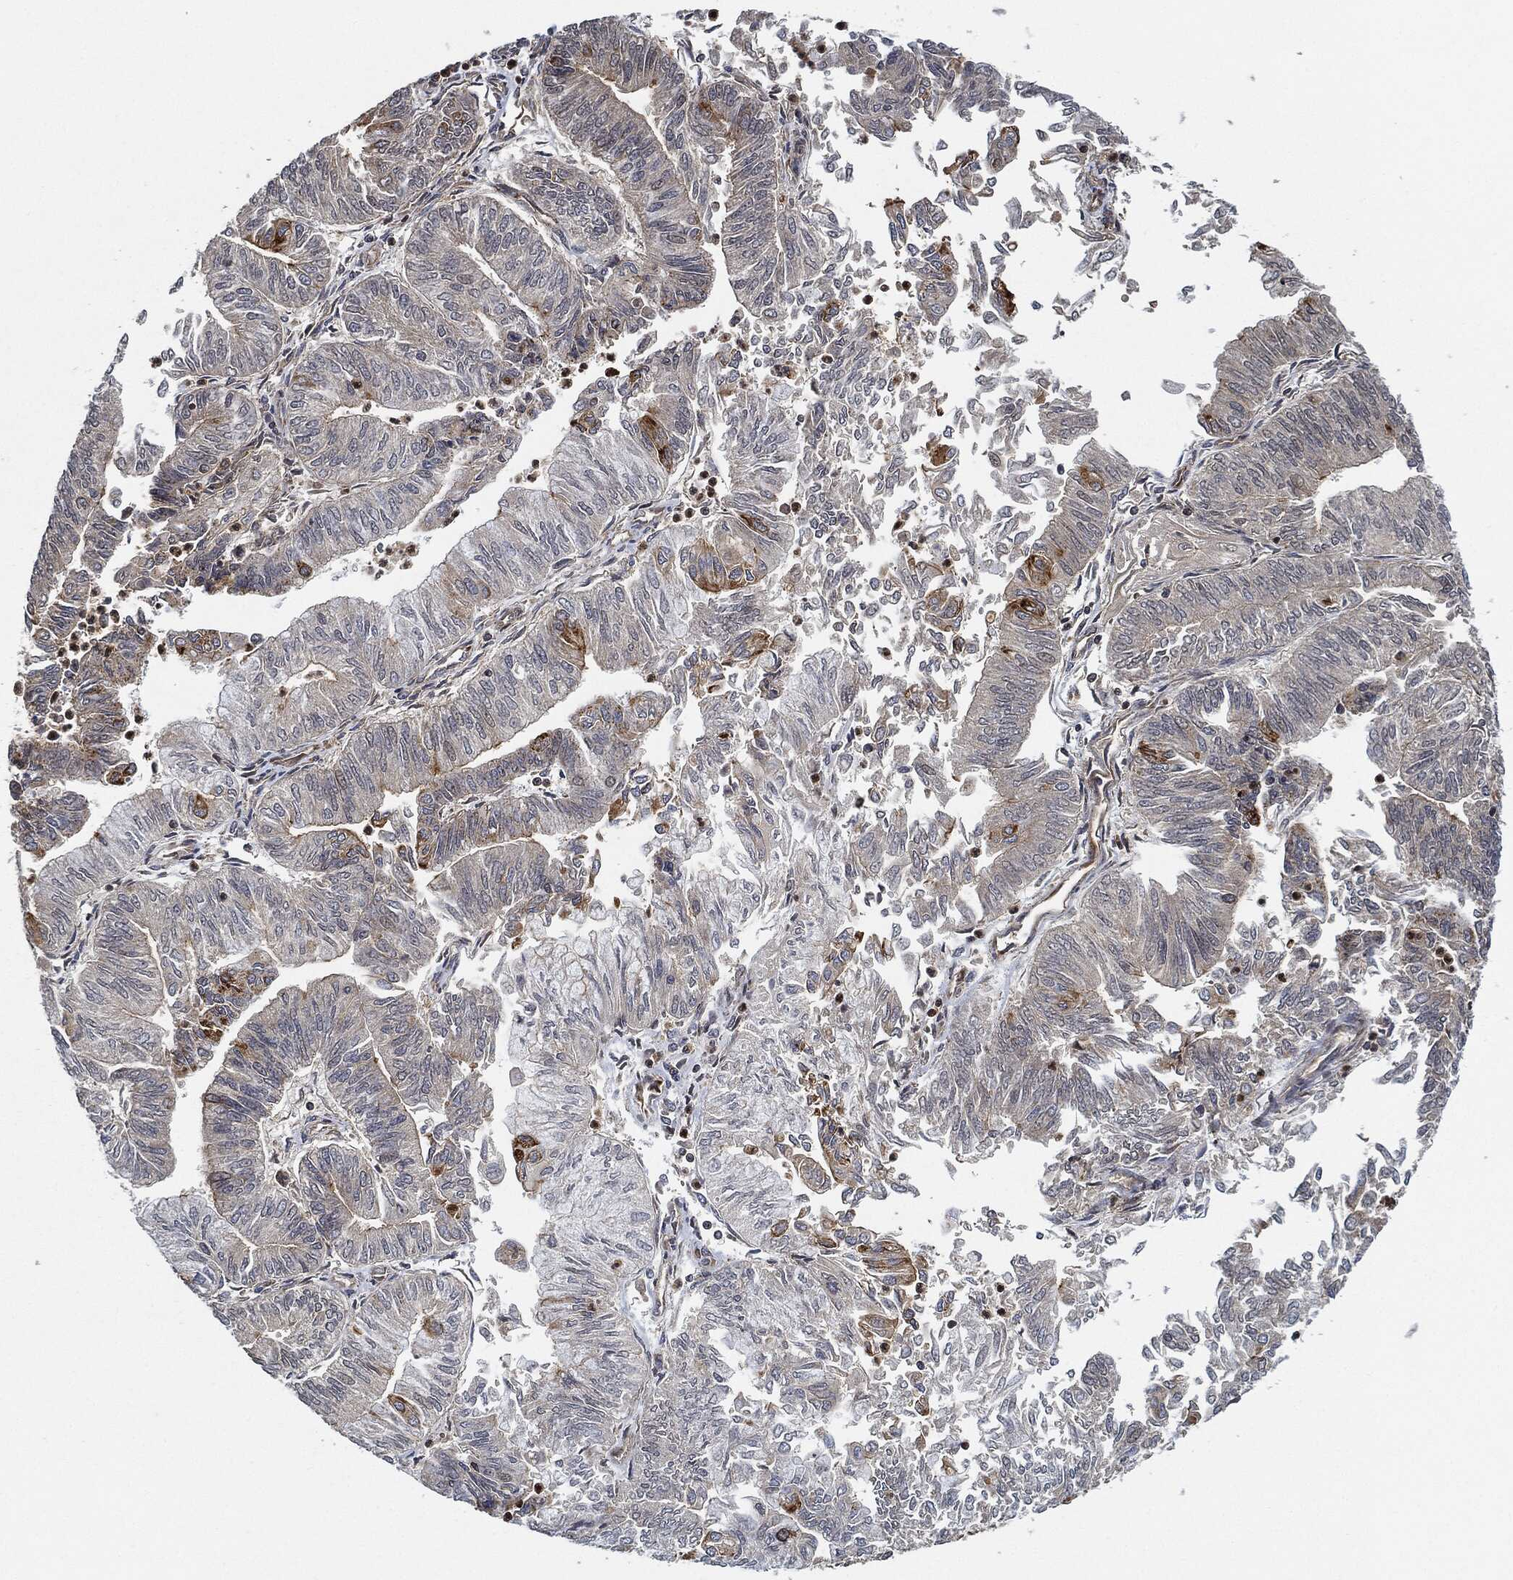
{"staining": {"intensity": "moderate", "quantity": "<25%", "location": "cytoplasmic/membranous"}, "tissue": "endometrial cancer", "cell_type": "Tumor cells", "image_type": "cancer", "snomed": [{"axis": "morphology", "description": "Adenocarcinoma, NOS"}, {"axis": "topography", "description": "Endometrium"}], "caption": "Immunohistochemistry (IHC) (DAB (3,3'-diaminobenzidine)) staining of endometrial cancer demonstrates moderate cytoplasmic/membranous protein expression in approximately <25% of tumor cells.", "gene": "MAP3K3", "patient": {"sex": "female", "age": 59}}